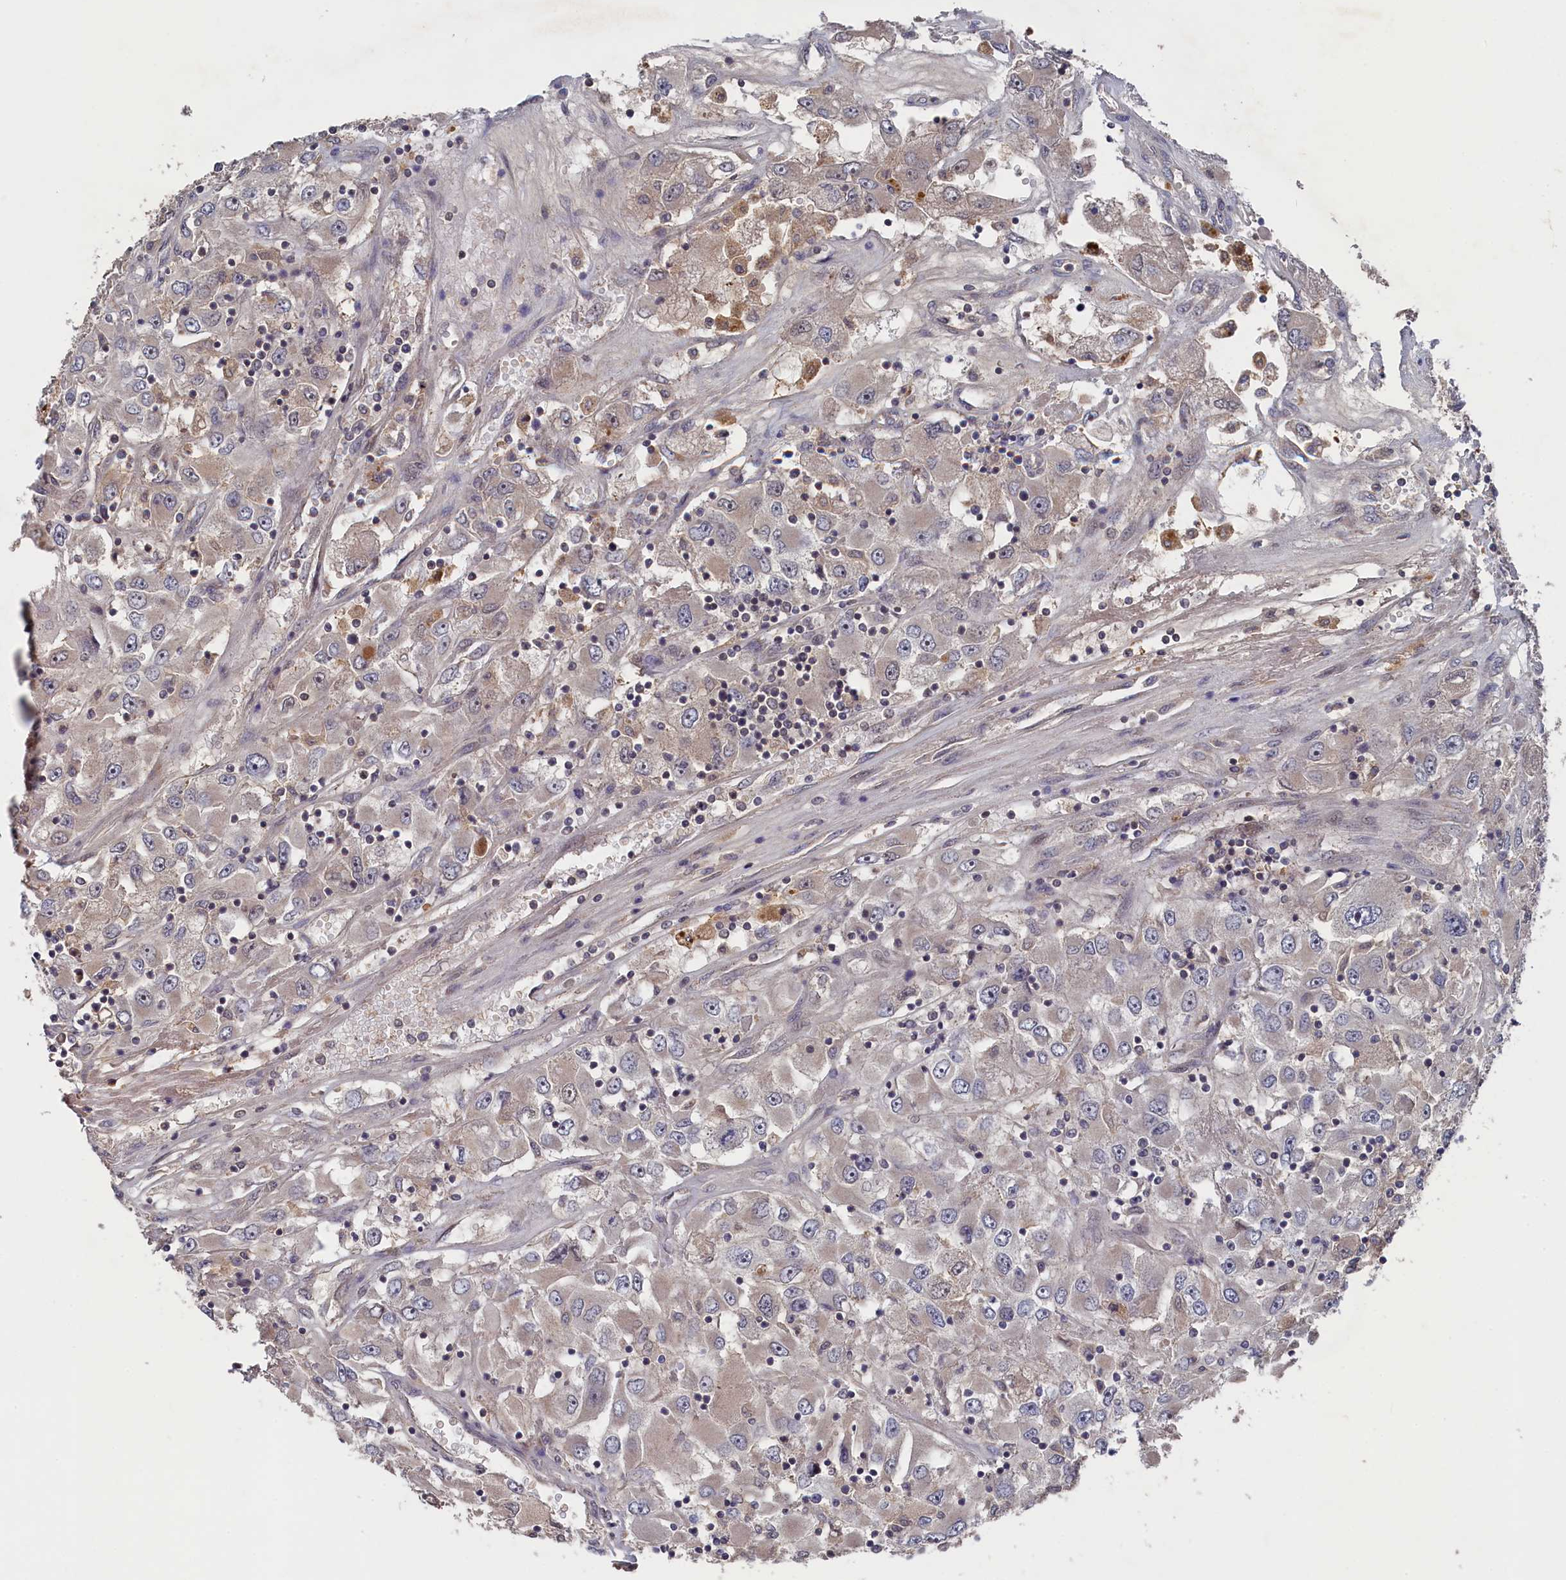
{"staining": {"intensity": "weak", "quantity": "<25%", "location": "cytoplasmic/membranous"}, "tissue": "renal cancer", "cell_type": "Tumor cells", "image_type": "cancer", "snomed": [{"axis": "morphology", "description": "Adenocarcinoma, NOS"}, {"axis": "topography", "description": "Kidney"}], "caption": "An IHC micrograph of renal adenocarcinoma is shown. There is no staining in tumor cells of renal adenocarcinoma.", "gene": "TMC5", "patient": {"sex": "female", "age": 52}}